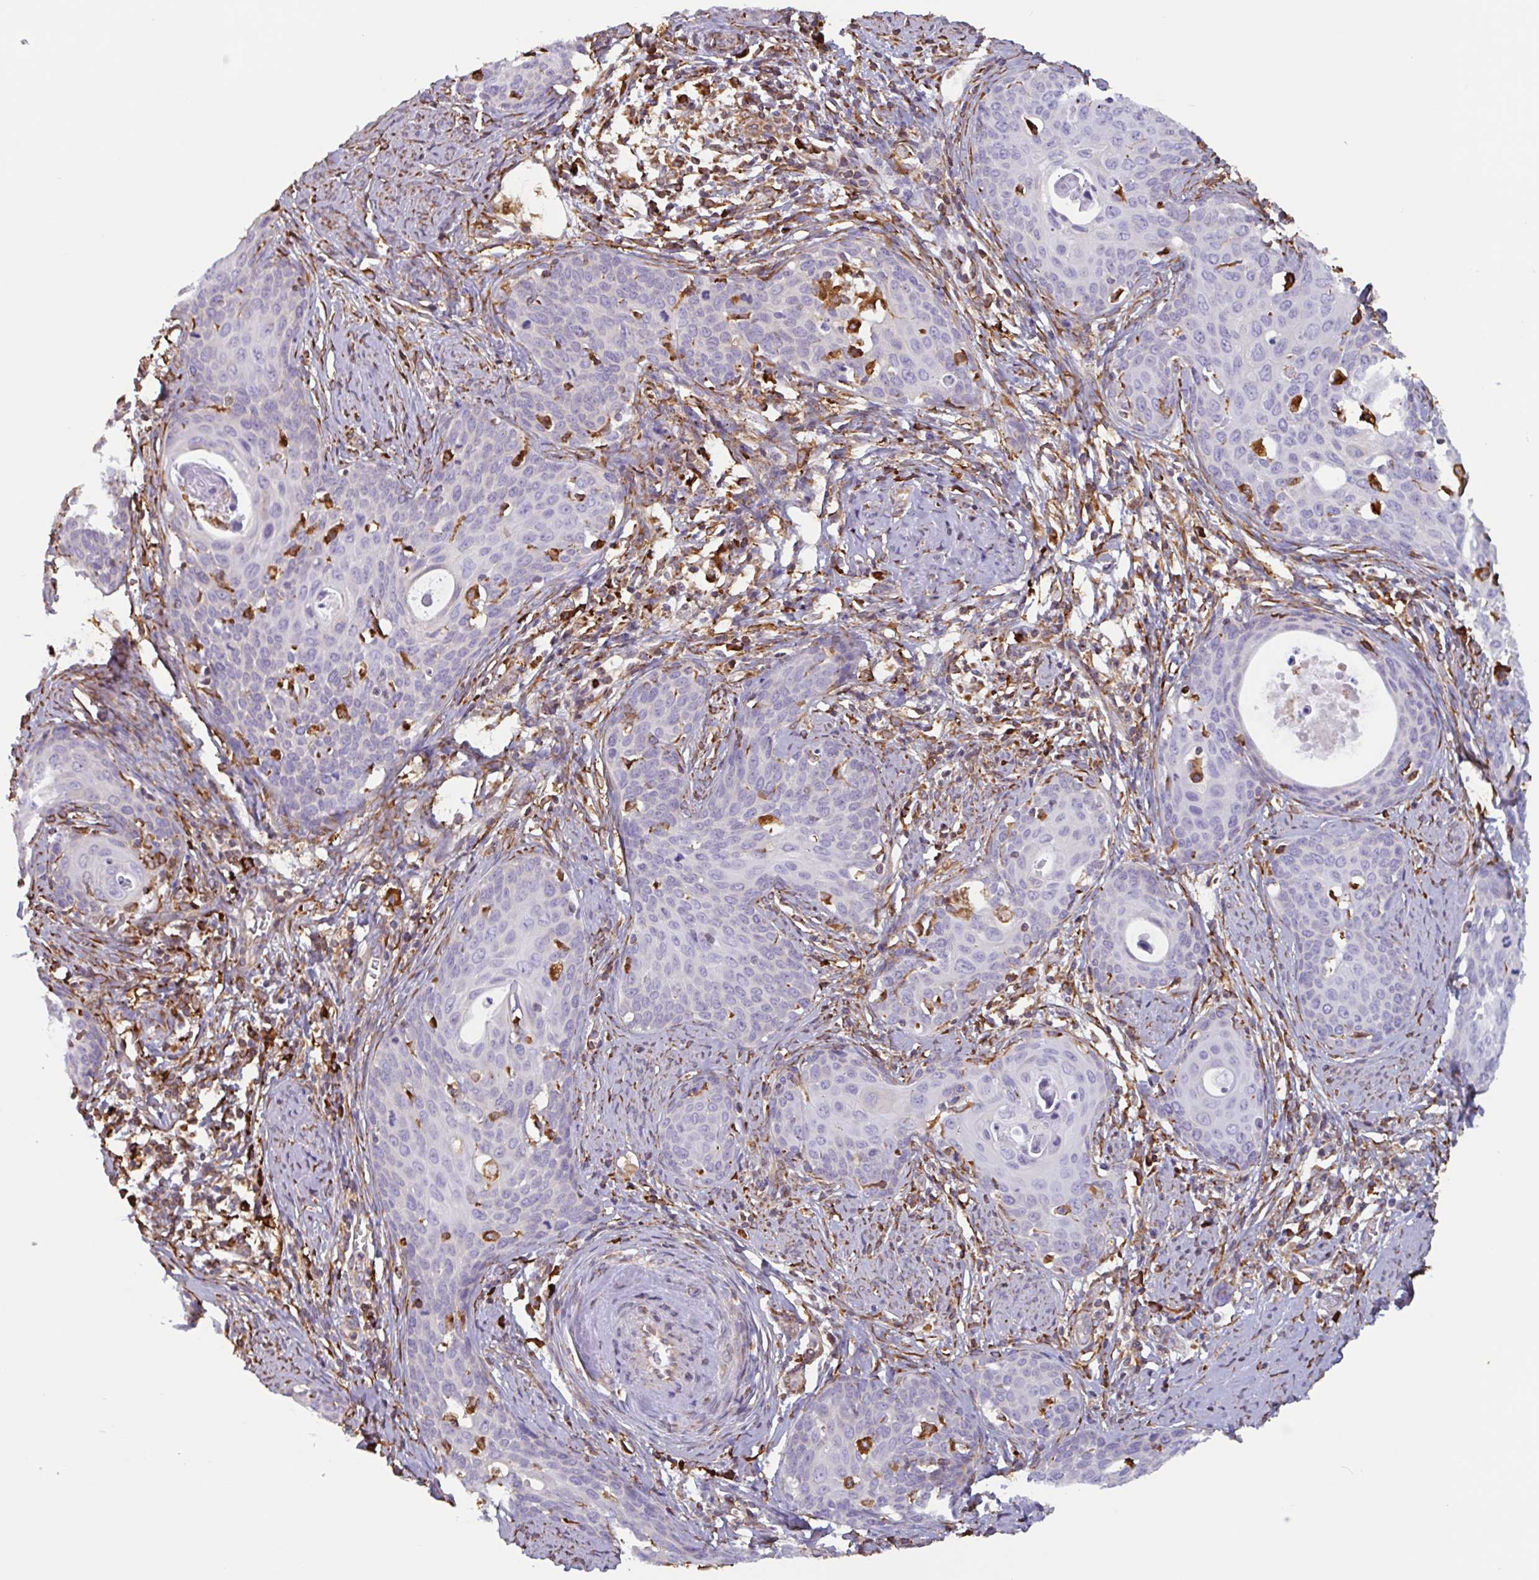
{"staining": {"intensity": "negative", "quantity": "none", "location": "none"}, "tissue": "cervical cancer", "cell_type": "Tumor cells", "image_type": "cancer", "snomed": [{"axis": "morphology", "description": "Squamous cell carcinoma, NOS"}, {"axis": "topography", "description": "Cervix"}], "caption": "Immunohistochemistry of squamous cell carcinoma (cervical) exhibits no staining in tumor cells.", "gene": "DOK4", "patient": {"sex": "female", "age": 46}}